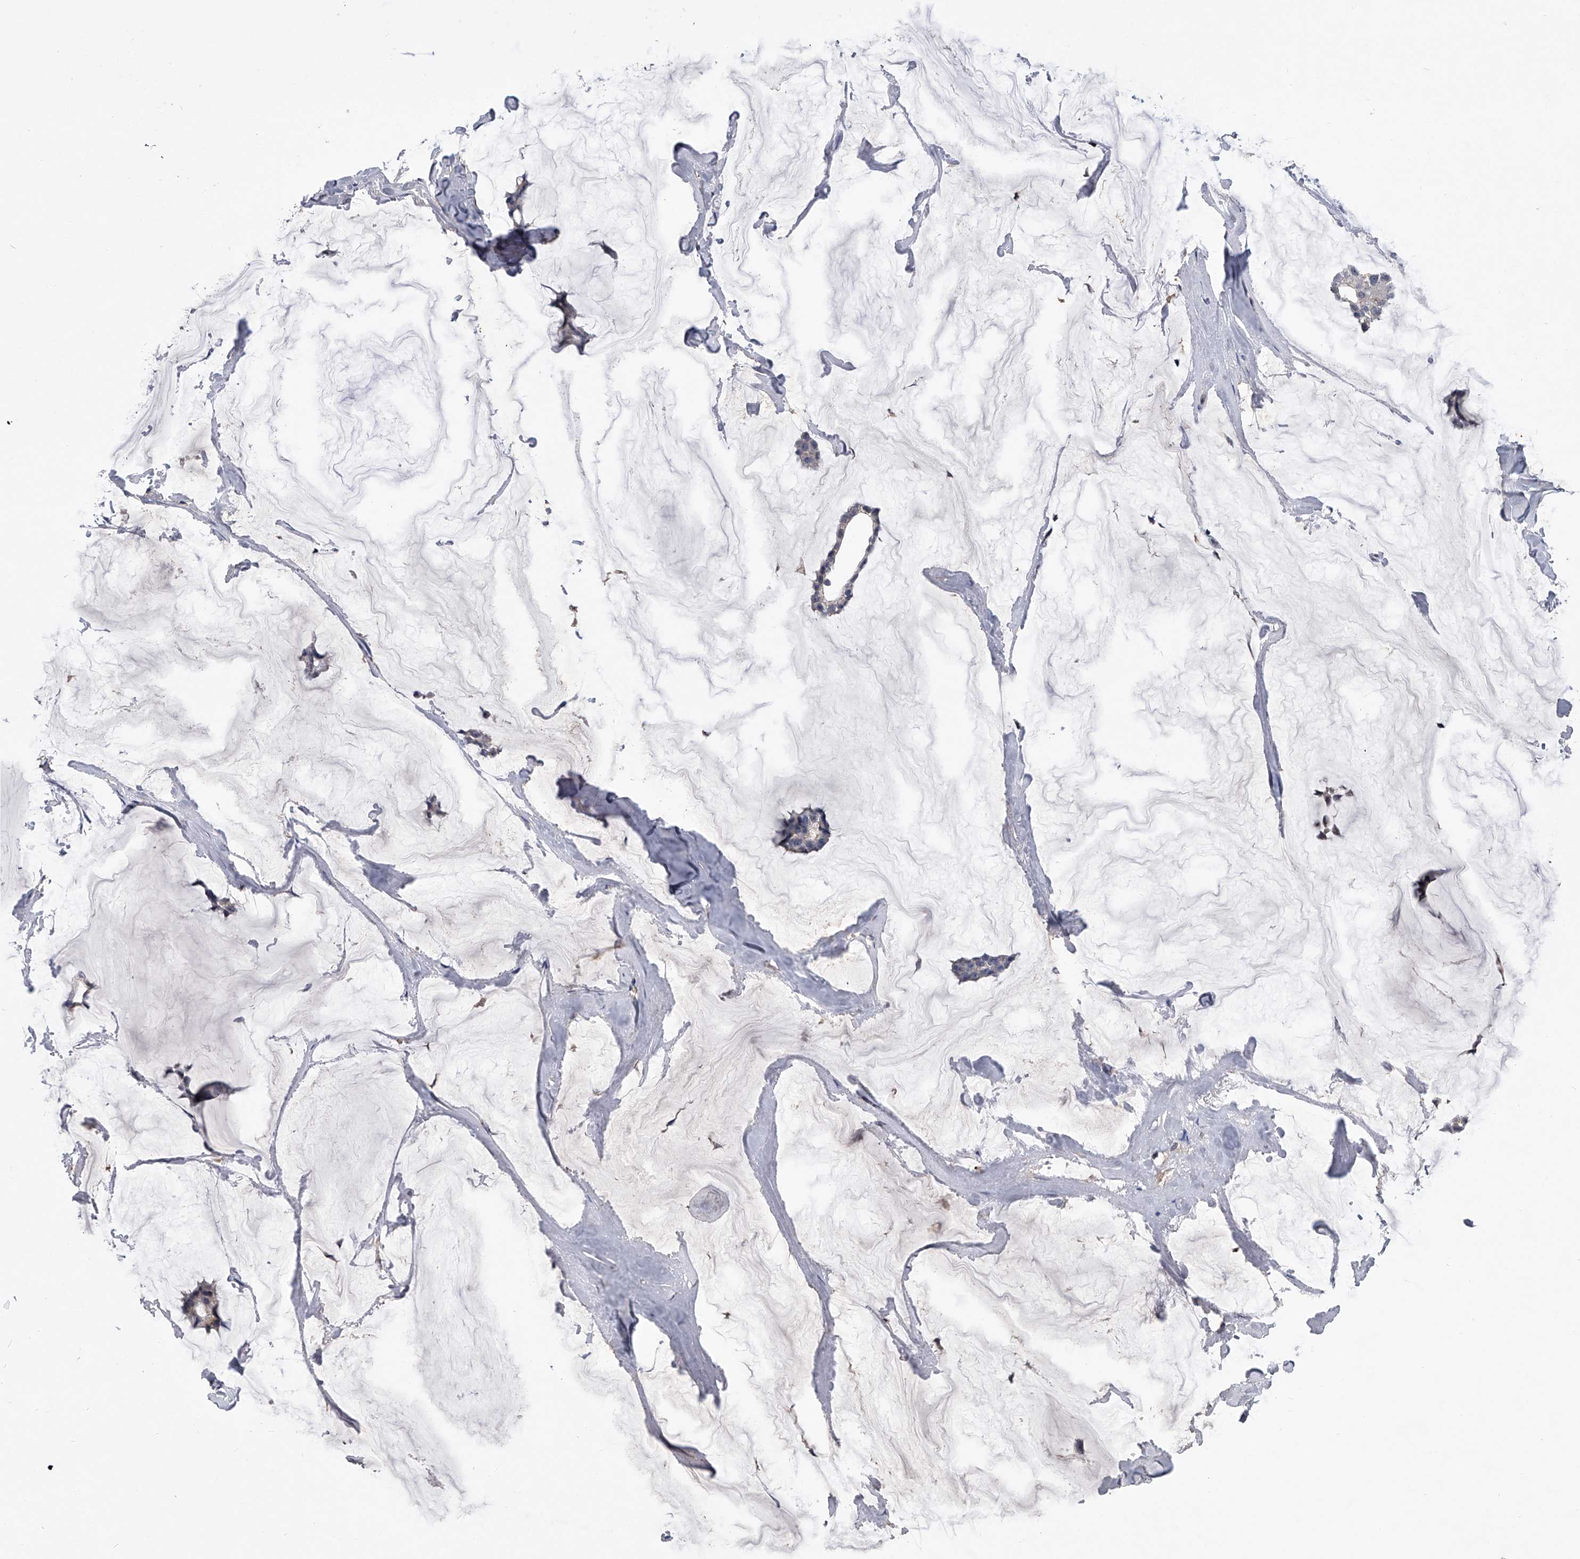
{"staining": {"intensity": "negative", "quantity": "none", "location": "none"}, "tissue": "breast cancer", "cell_type": "Tumor cells", "image_type": "cancer", "snomed": [{"axis": "morphology", "description": "Duct carcinoma"}, {"axis": "topography", "description": "Breast"}], "caption": "High power microscopy photomicrograph of an IHC photomicrograph of breast infiltrating ductal carcinoma, revealing no significant expression in tumor cells.", "gene": "MAP4K3", "patient": {"sex": "female", "age": 93}}